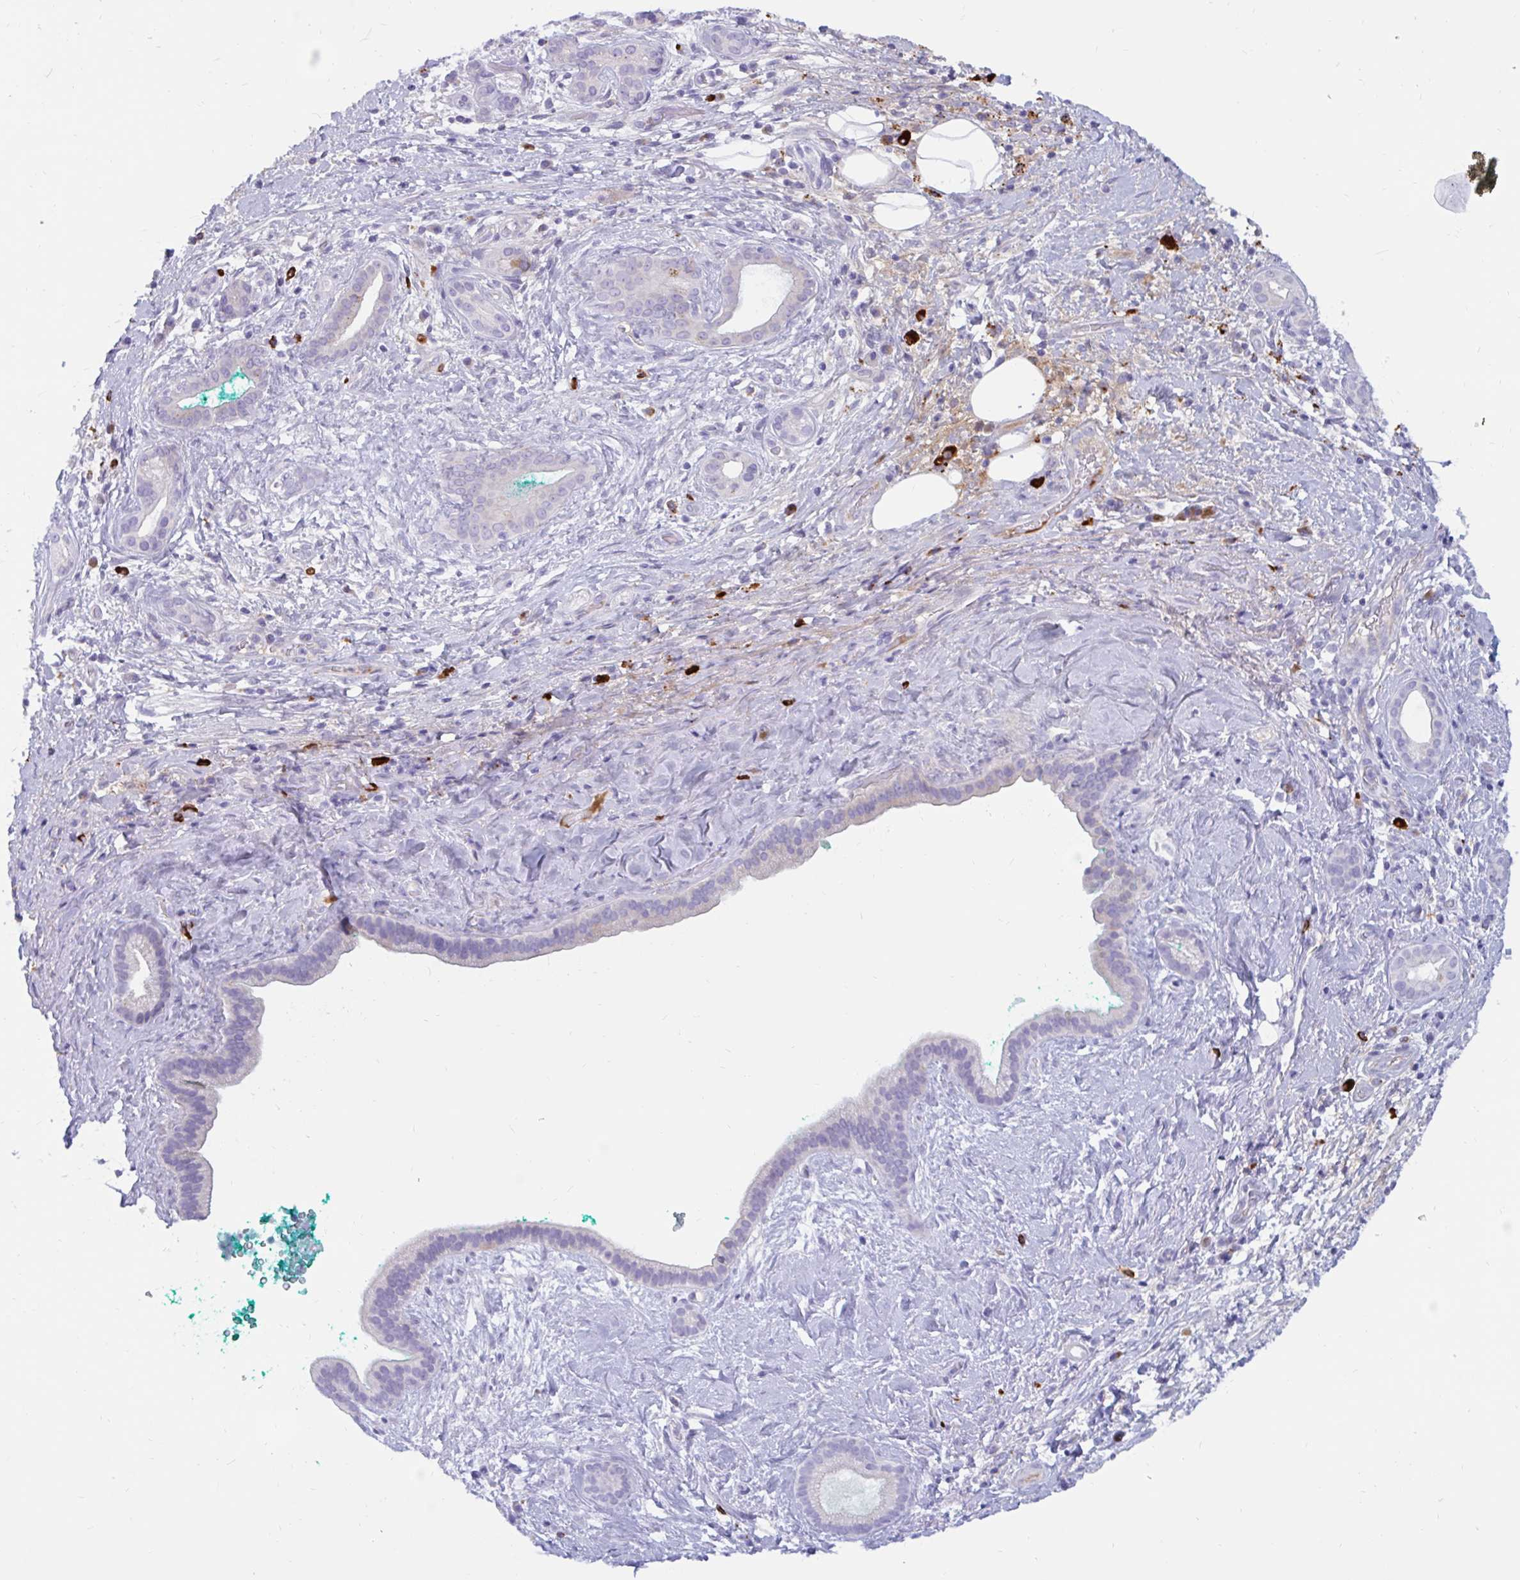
{"staining": {"intensity": "negative", "quantity": "none", "location": "none"}, "tissue": "pancreatic cancer", "cell_type": "Tumor cells", "image_type": "cancer", "snomed": [{"axis": "morphology", "description": "Adenocarcinoma, NOS"}, {"axis": "topography", "description": "Pancreas"}], "caption": "Tumor cells are negative for brown protein staining in adenocarcinoma (pancreatic).", "gene": "FAM219B", "patient": {"sex": "male", "age": 78}}